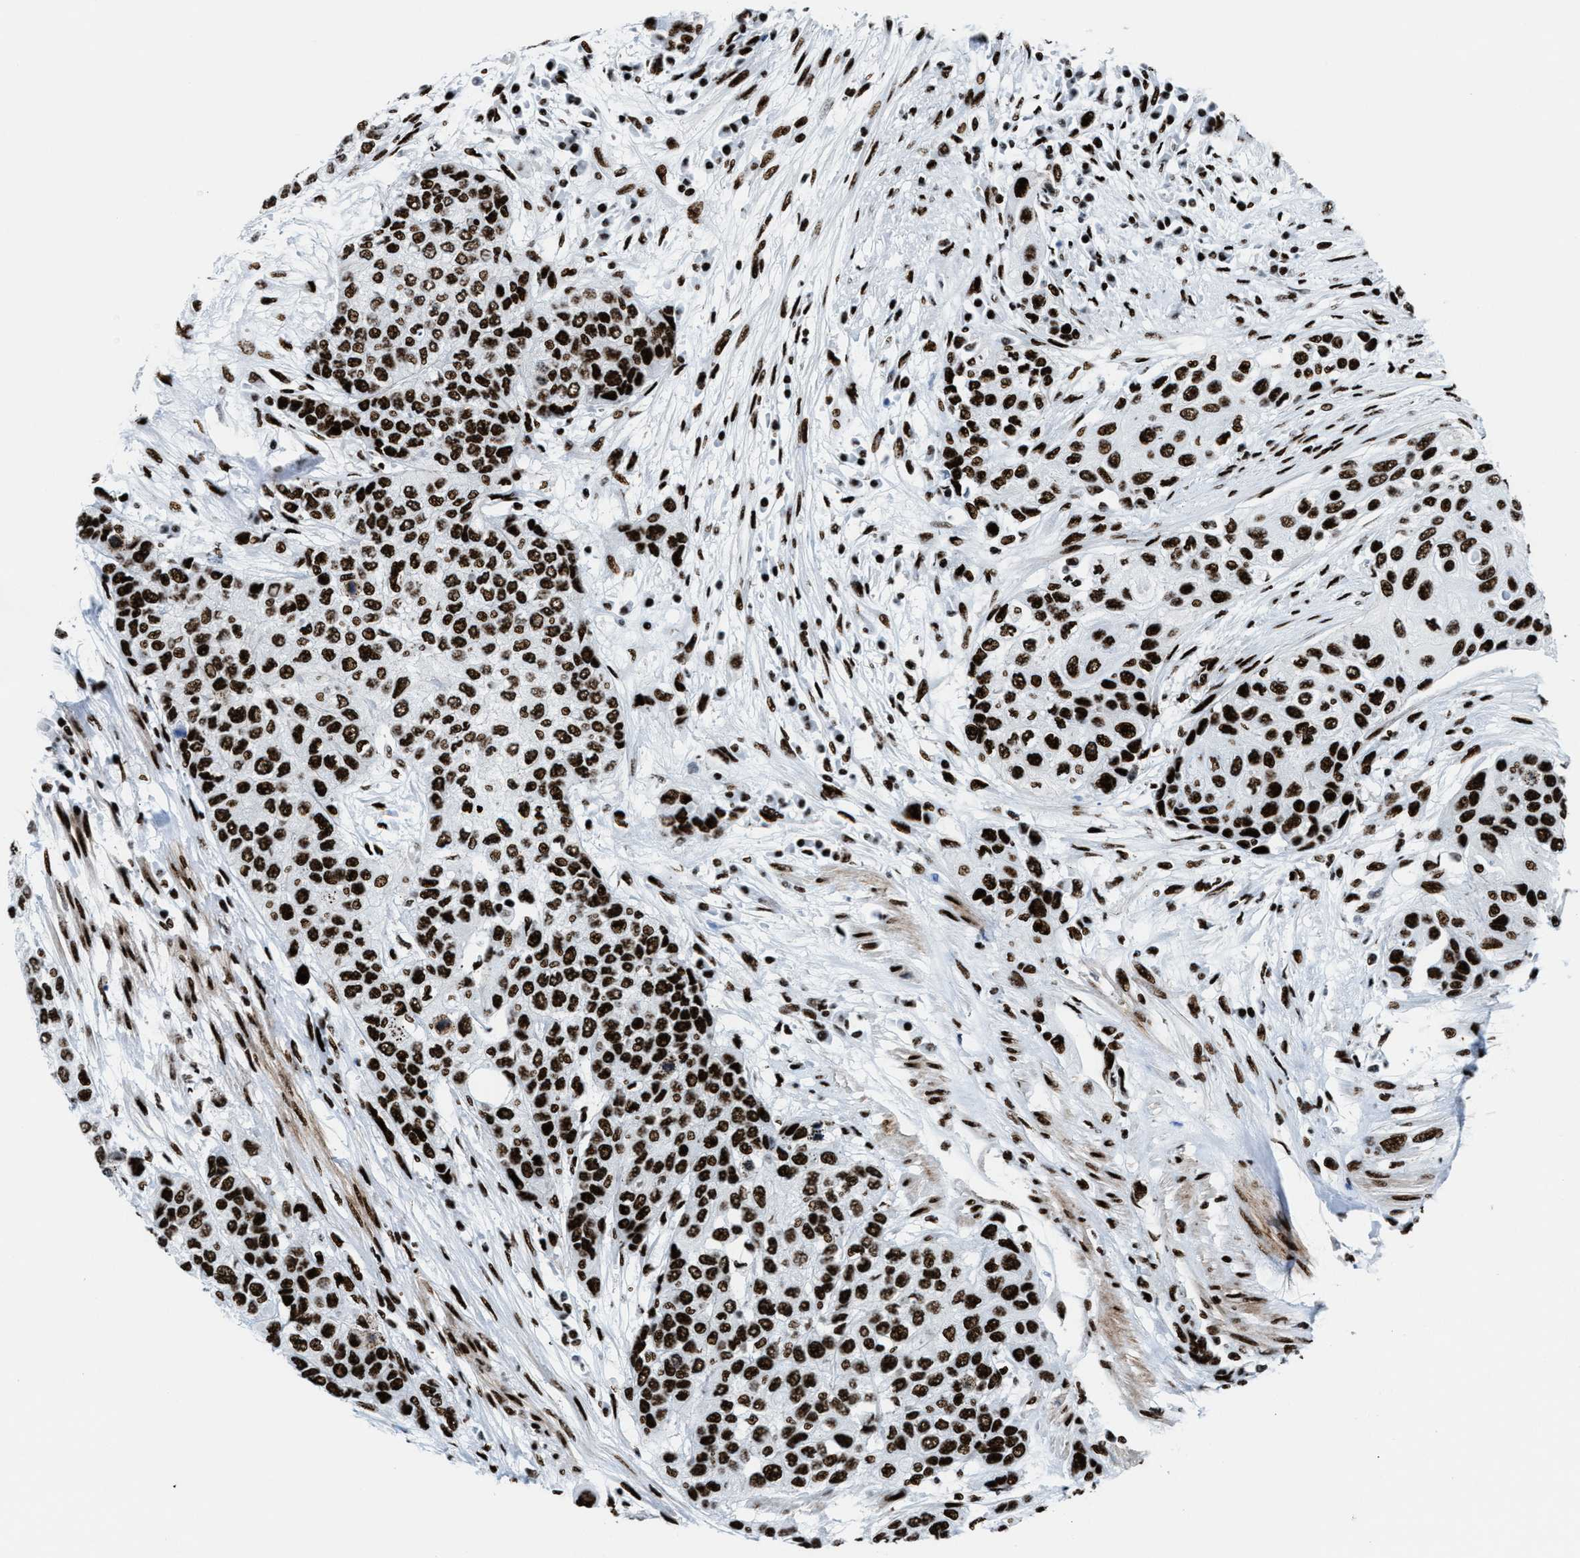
{"staining": {"intensity": "strong", "quantity": ">75%", "location": "nuclear"}, "tissue": "urothelial cancer", "cell_type": "Tumor cells", "image_type": "cancer", "snomed": [{"axis": "morphology", "description": "Urothelial carcinoma, High grade"}, {"axis": "topography", "description": "Urinary bladder"}], "caption": "Protein expression analysis of human high-grade urothelial carcinoma reveals strong nuclear staining in about >75% of tumor cells. Ihc stains the protein of interest in brown and the nuclei are stained blue.", "gene": "NONO", "patient": {"sex": "female", "age": 56}}